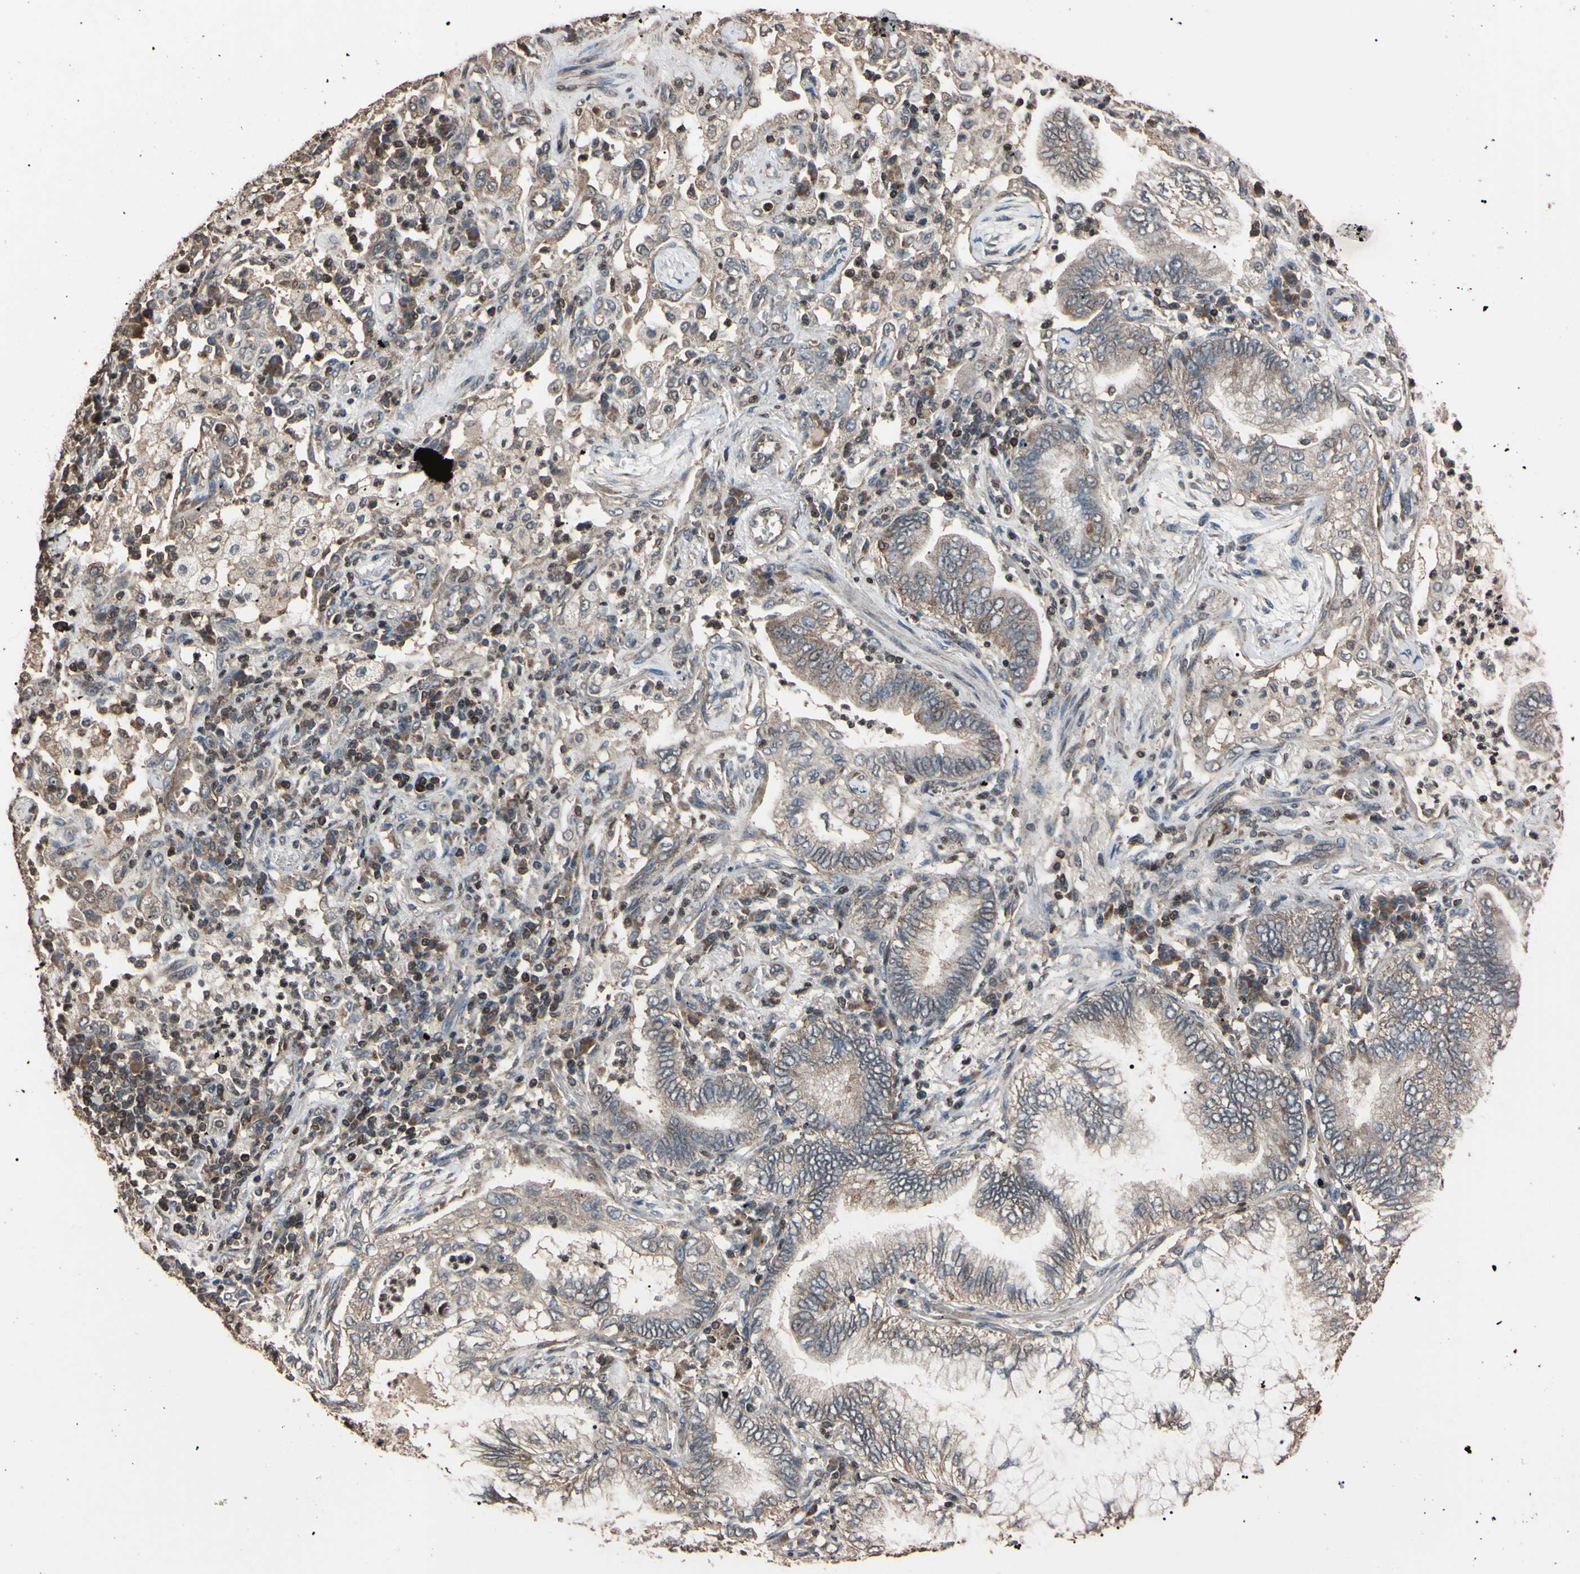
{"staining": {"intensity": "weak", "quantity": ">75%", "location": "cytoplasmic/membranous"}, "tissue": "lung cancer", "cell_type": "Tumor cells", "image_type": "cancer", "snomed": [{"axis": "morphology", "description": "Normal tissue, NOS"}, {"axis": "morphology", "description": "Adenocarcinoma, NOS"}, {"axis": "topography", "description": "Bronchus"}, {"axis": "topography", "description": "Lung"}], "caption": "Immunohistochemistry image of lung cancer (adenocarcinoma) stained for a protein (brown), which reveals low levels of weak cytoplasmic/membranous positivity in approximately >75% of tumor cells.", "gene": "TNFRSF1A", "patient": {"sex": "female", "age": 70}}